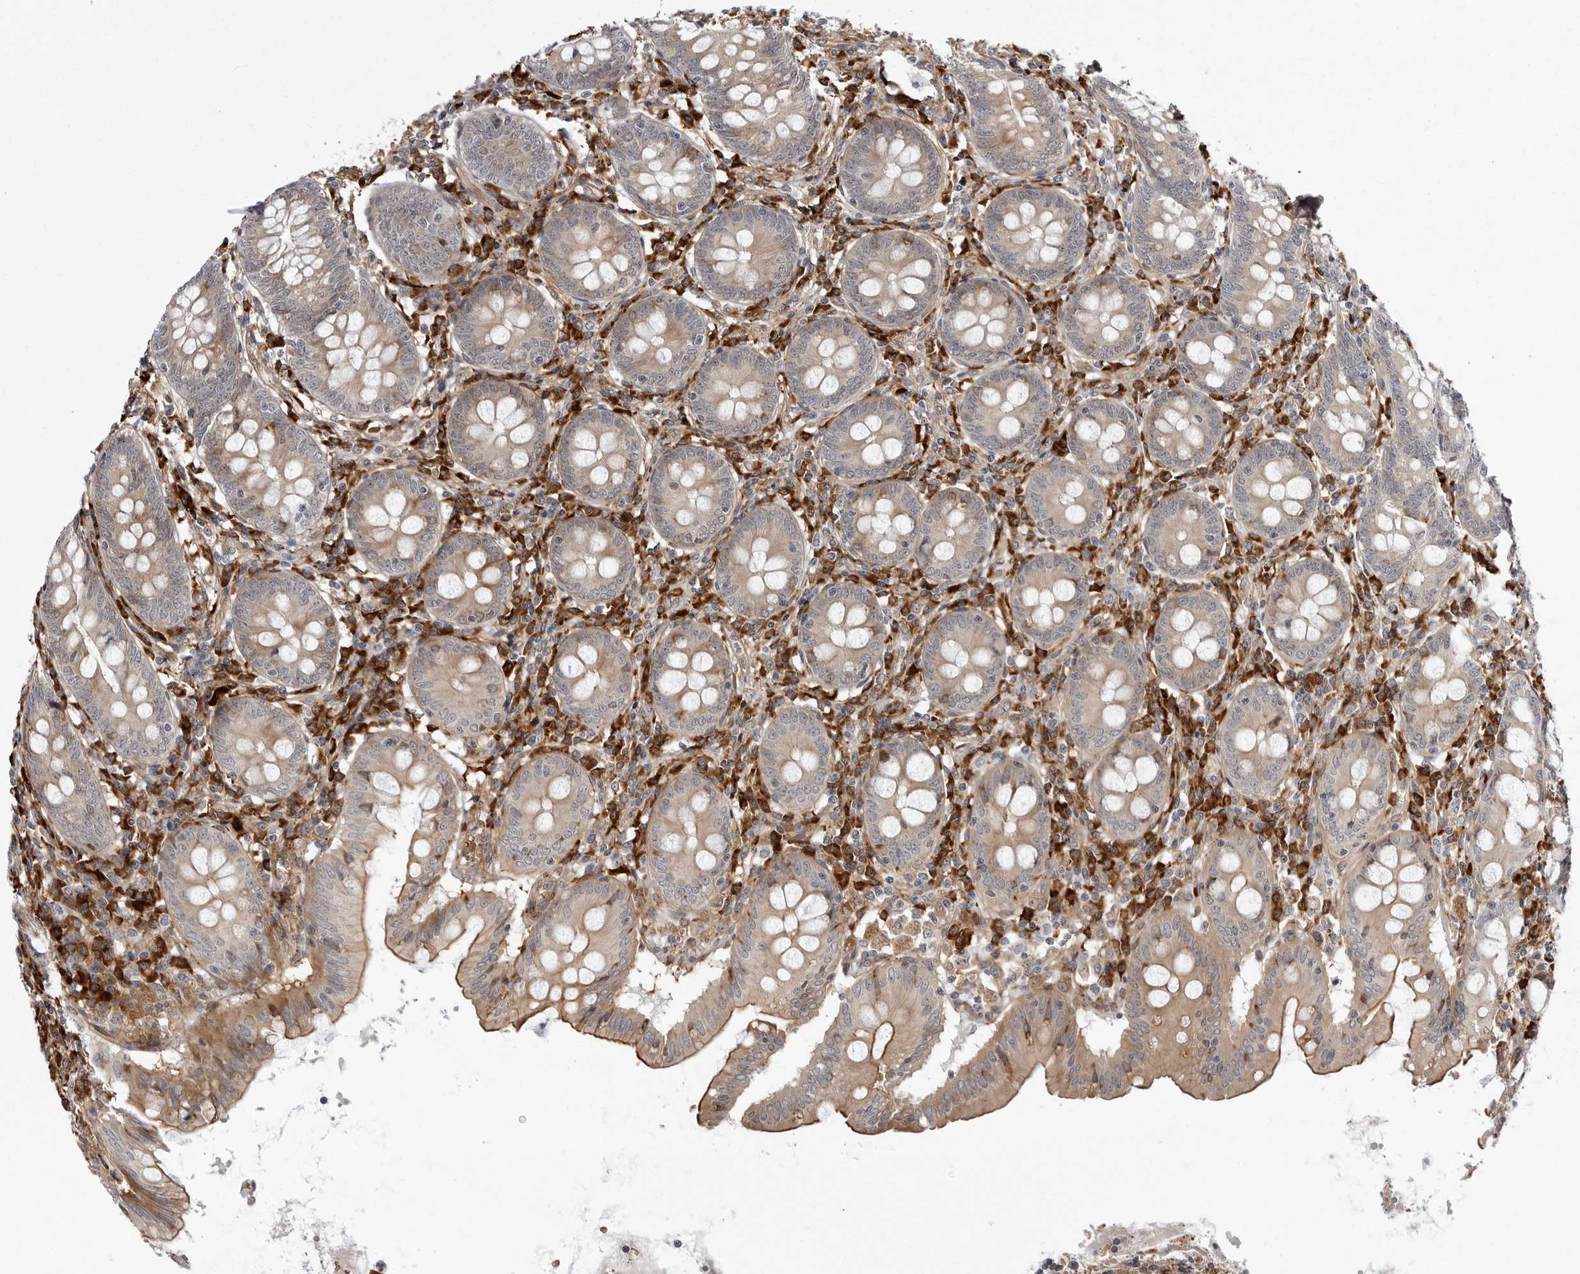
{"staining": {"intensity": "moderate", "quantity": ">75%", "location": "cytoplasmic/membranous"}, "tissue": "appendix", "cell_type": "Glandular cells", "image_type": "normal", "snomed": [{"axis": "morphology", "description": "Normal tissue, NOS"}, {"axis": "topography", "description": "Appendix"}], "caption": "IHC photomicrograph of normal human appendix stained for a protein (brown), which demonstrates medium levels of moderate cytoplasmic/membranous expression in about >75% of glandular cells.", "gene": "ARL5A", "patient": {"sex": "female", "age": 54}}